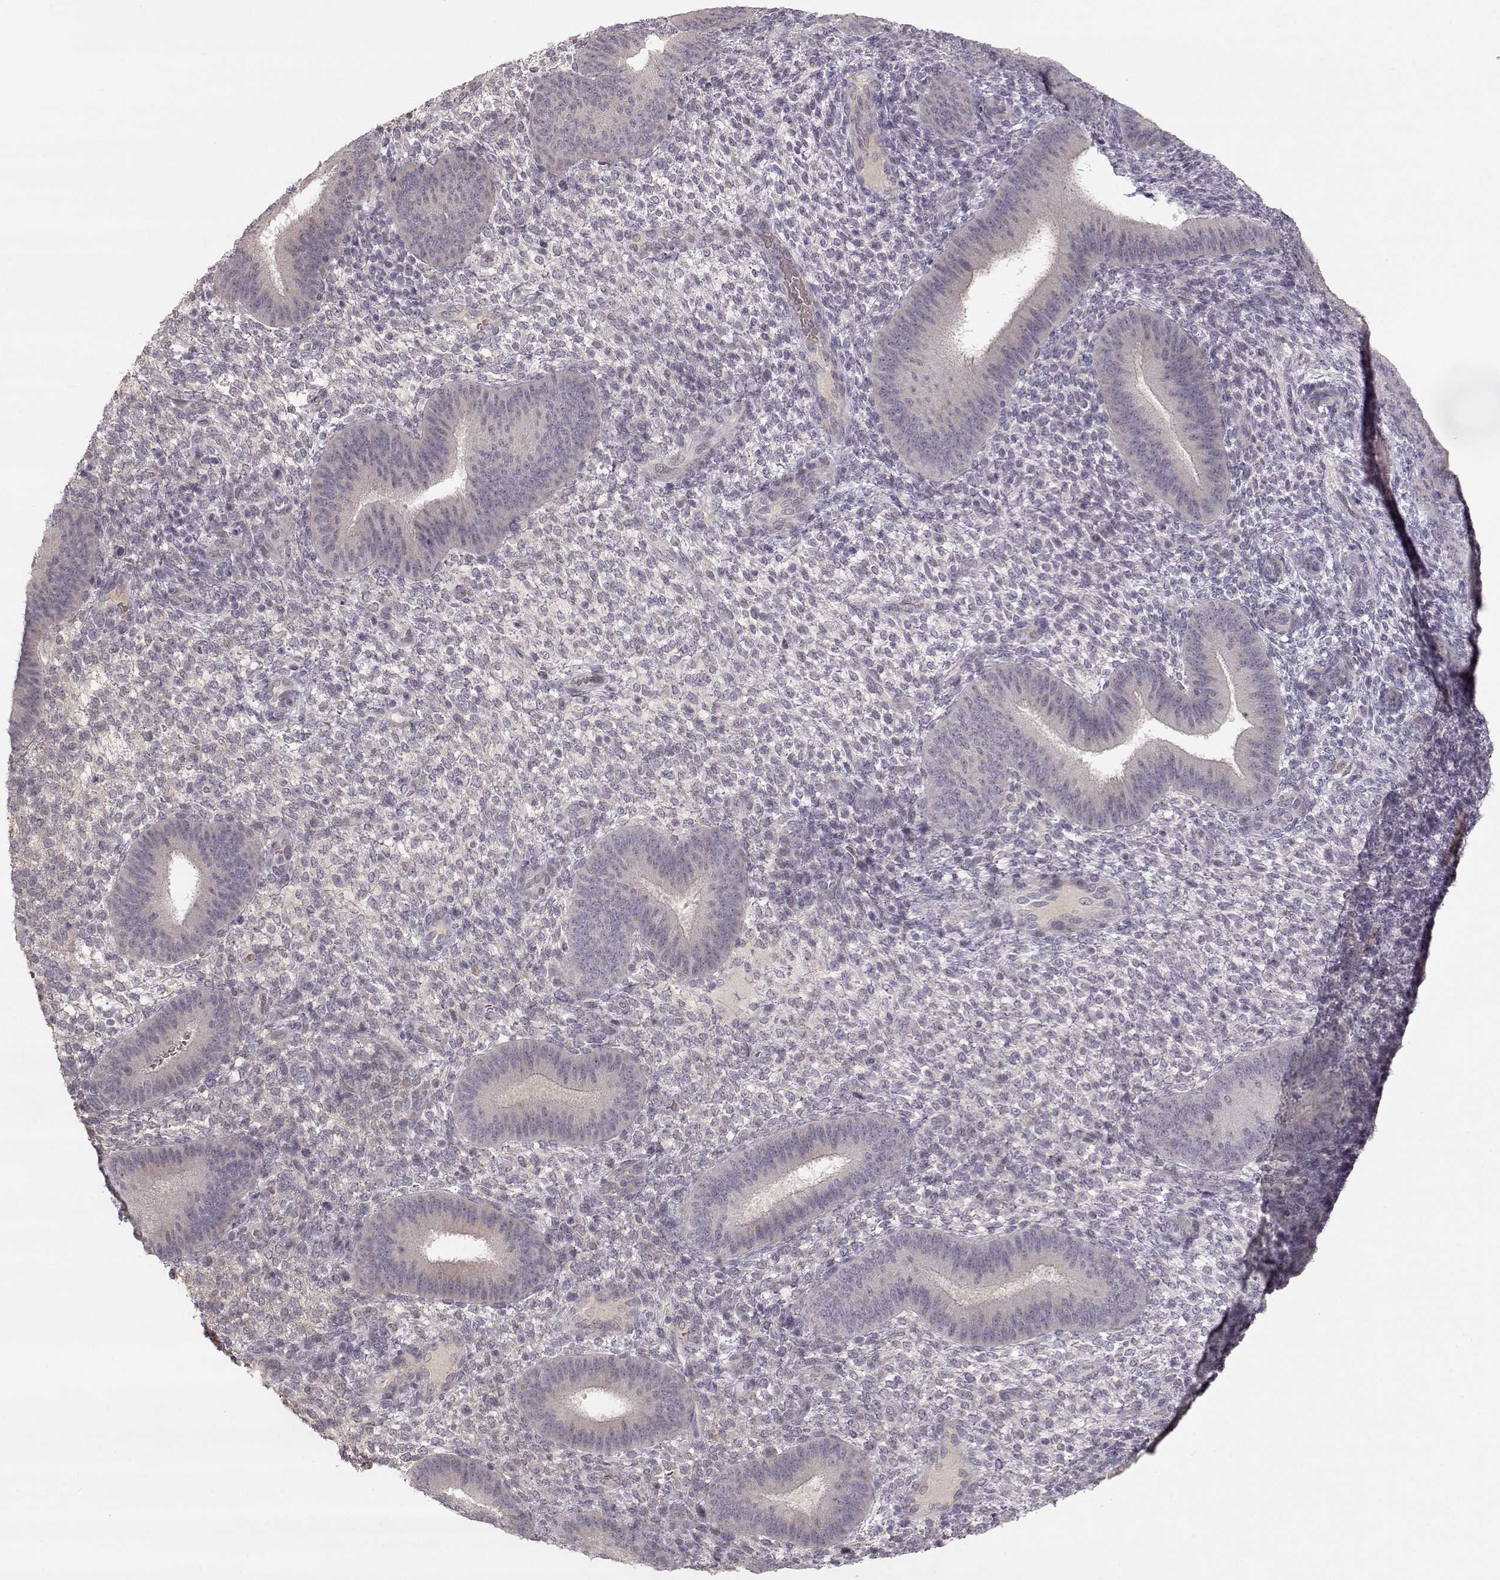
{"staining": {"intensity": "negative", "quantity": "none", "location": "none"}, "tissue": "endometrium", "cell_type": "Cells in endometrial stroma", "image_type": "normal", "snomed": [{"axis": "morphology", "description": "Normal tissue, NOS"}, {"axis": "topography", "description": "Endometrium"}], "caption": "Immunohistochemistry (IHC) micrograph of normal endometrium: human endometrium stained with DAB shows no significant protein expression in cells in endometrial stroma.", "gene": "PNMT", "patient": {"sex": "female", "age": 39}}